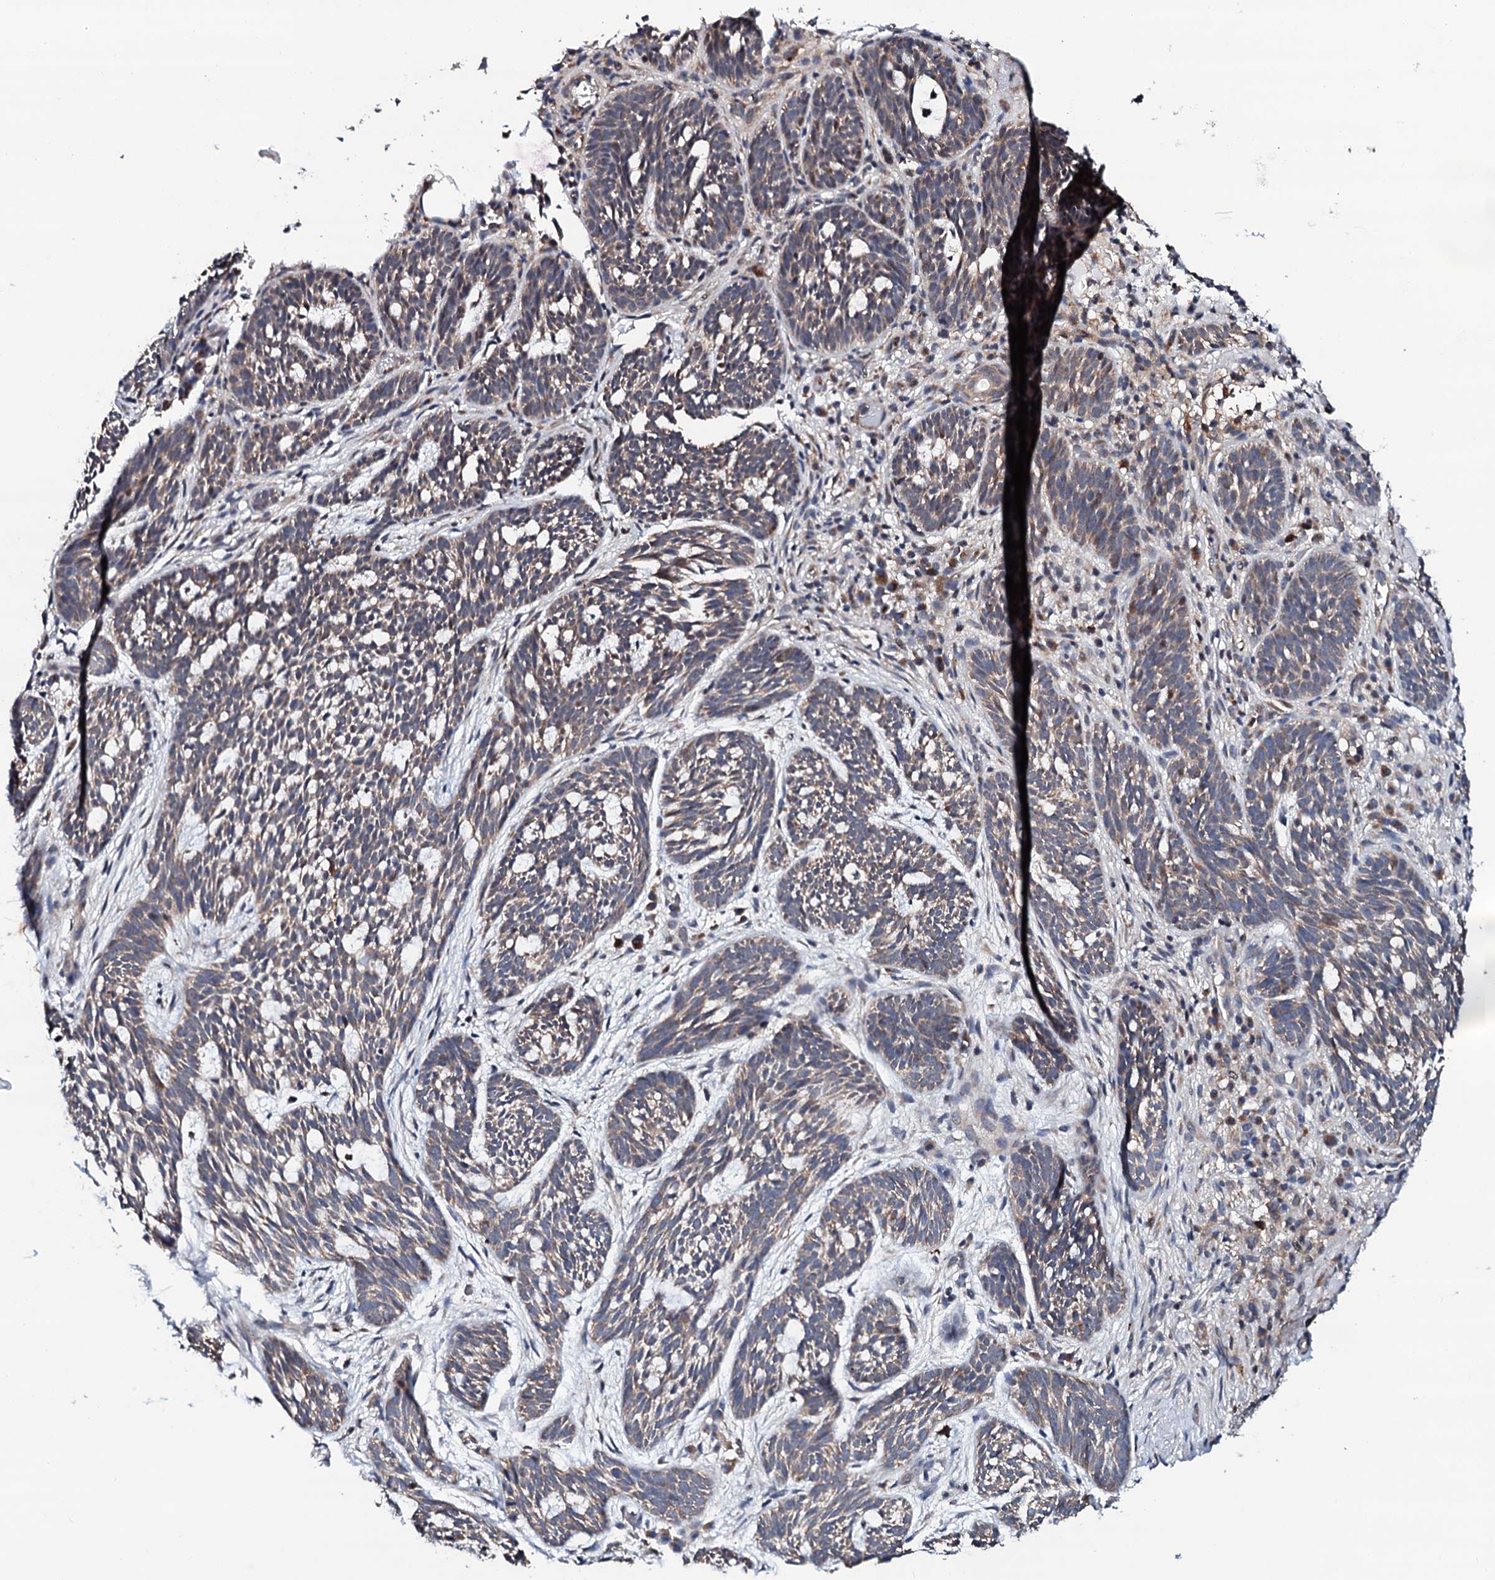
{"staining": {"intensity": "weak", "quantity": "25%-75%", "location": "cytoplasmic/membranous"}, "tissue": "skin cancer", "cell_type": "Tumor cells", "image_type": "cancer", "snomed": [{"axis": "morphology", "description": "Basal cell carcinoma"}, {"axis": "topography", "description": "Skin"}], "caption": "High-power microscopy captured an immunohistochemistry (IHC) micrograph of skin cancer (basal cell carcinoma), revealing weak cytoplasmic/membranous positivity in approximately 25%-75% of tumor cells.", "gene": "COG4", "patient": {"sex": "male", "age": 71}}